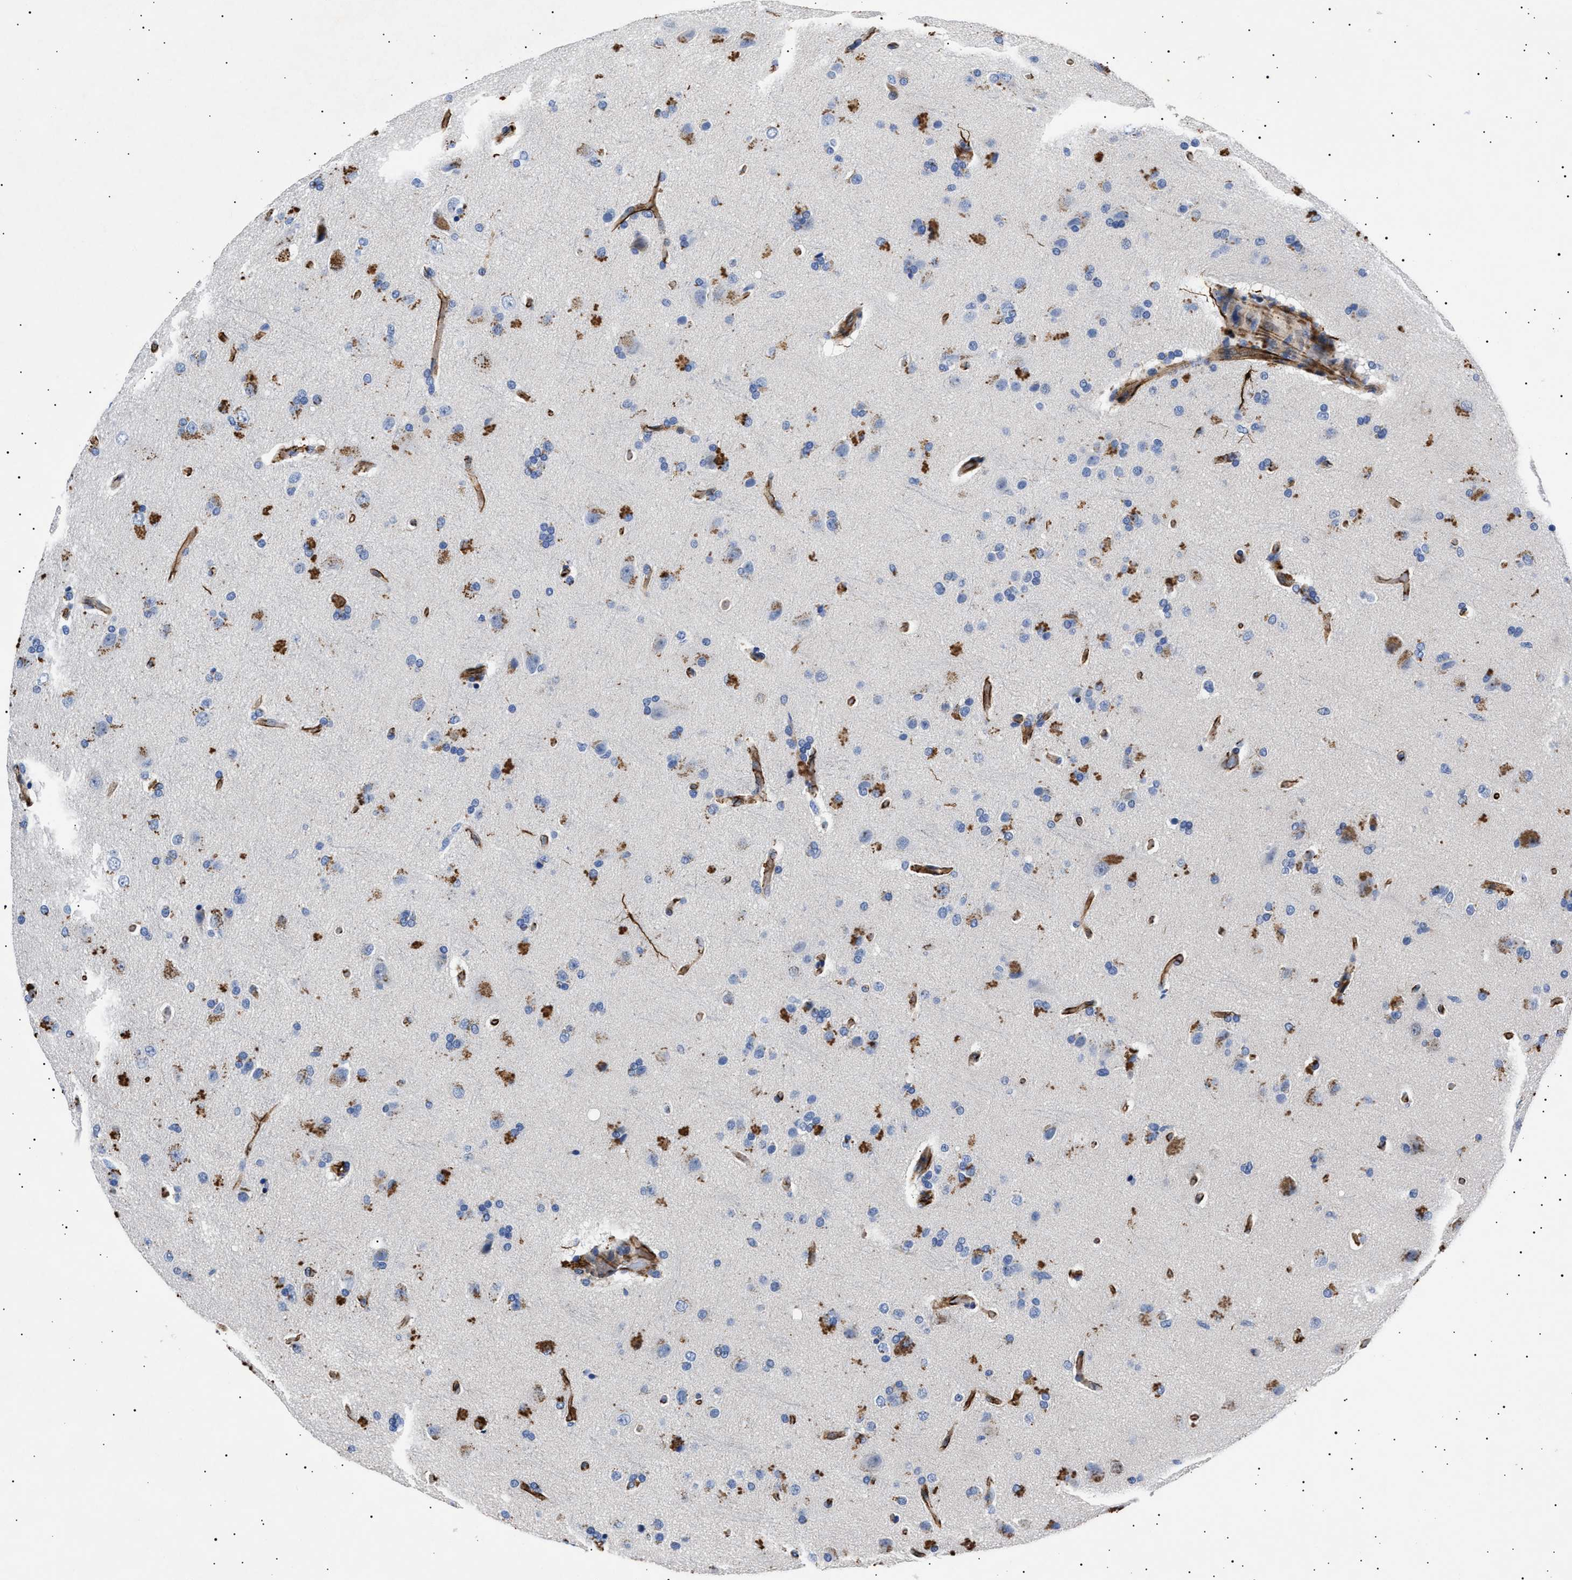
{"staining": {"intensity": "moderate", "quantity": "25%-75%", "location": "cytoplasmic/membranous"}, "tissue": "glioma", "cell_type": "Tumor cells", "image_type": "cancer", "snomed": [{"axis": "morphology", "description": "Glioma, malignant, High grade"}, {"axis": "topography", "description": "Brain"}], "caption": "This micrograph exhibits immunohistochemistry staining of human glioma, with medium moderate cytoplasmic/membranous positivity in approximately 25%-75% of tumor cells.", "gene": "OLFML2A", "patient": {"sex": "male", "age": 72}}